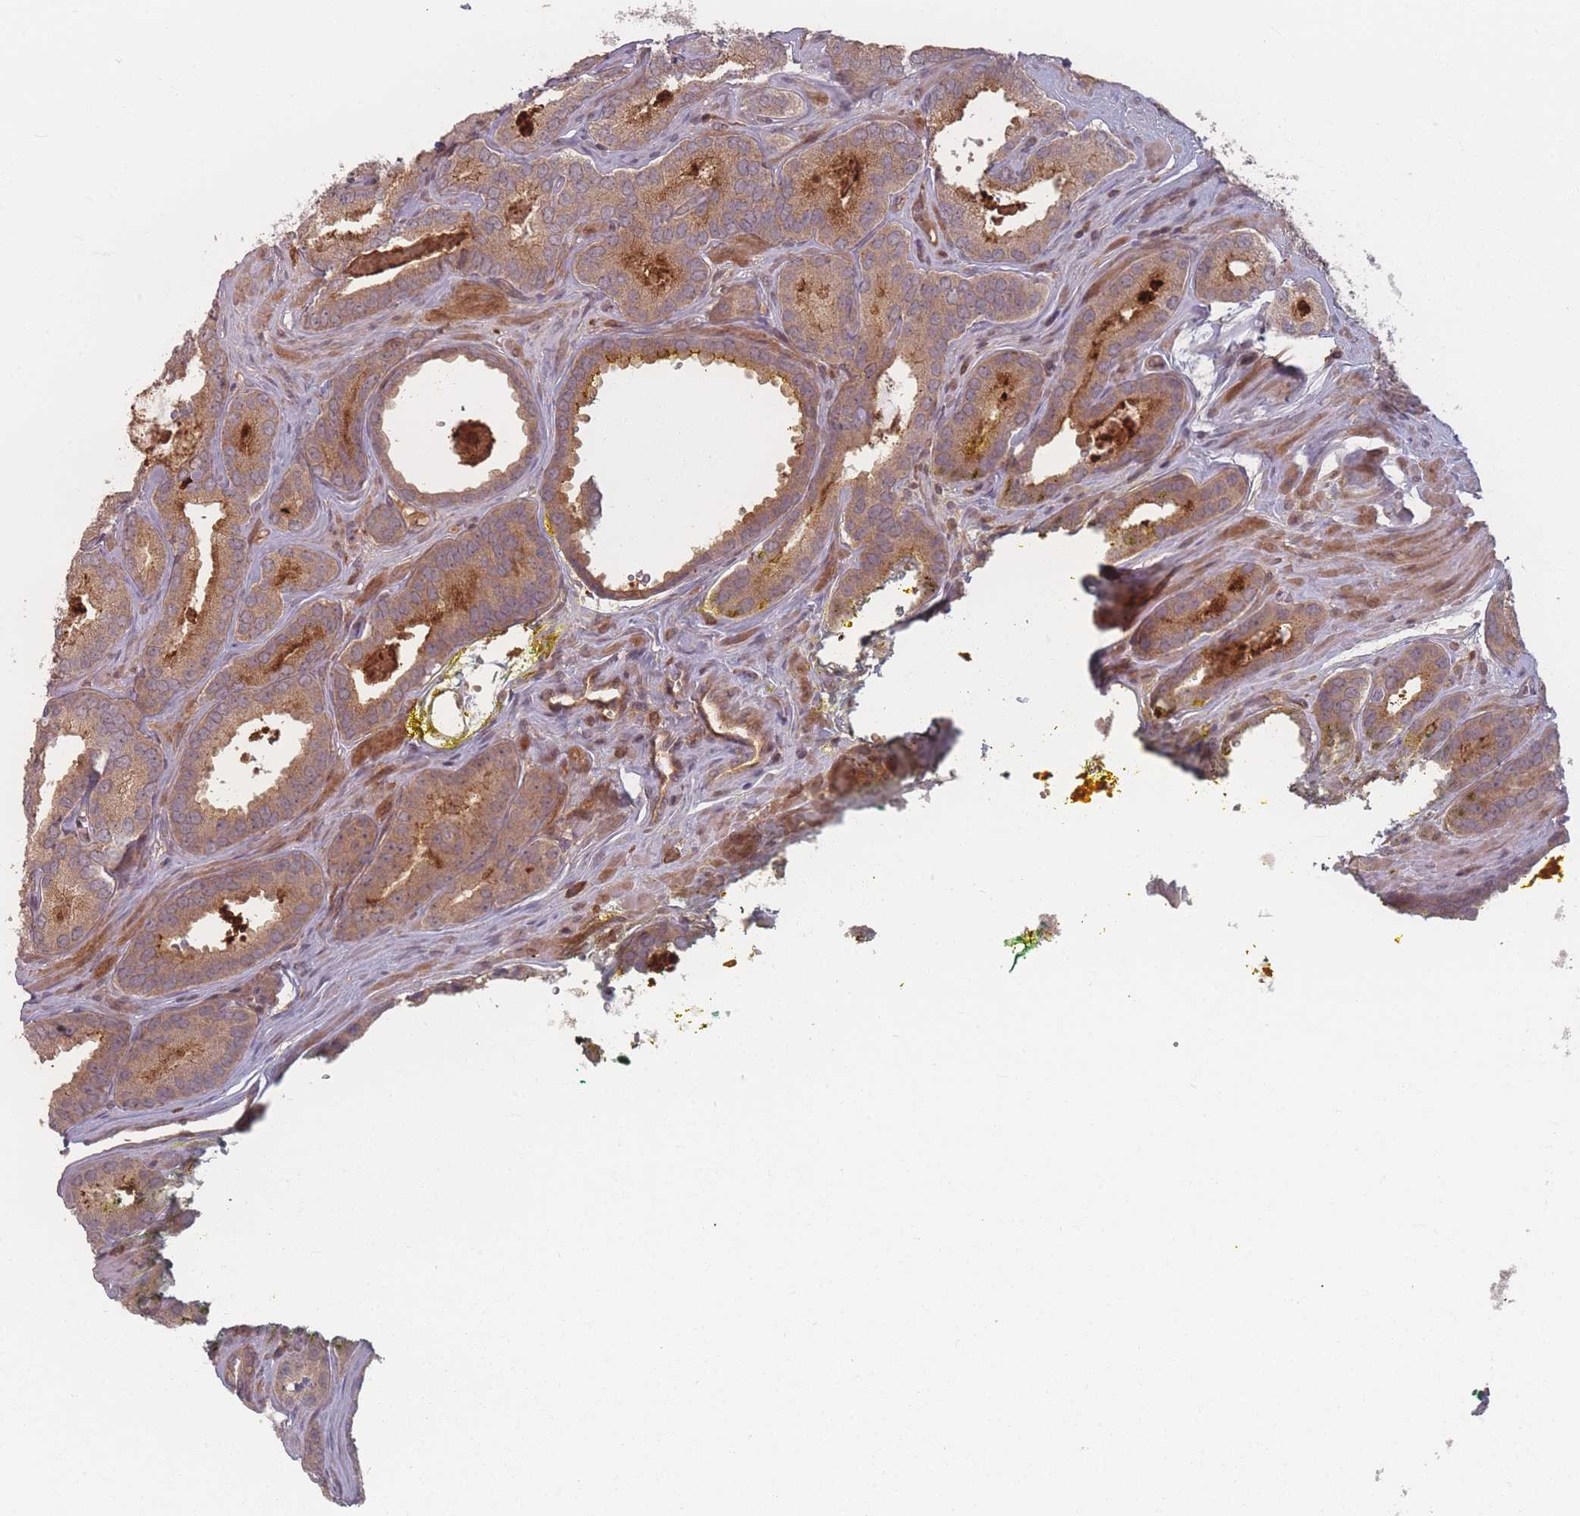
{"staining": {"intensity": "moderate", "quantity": ">75%", "location": "cytoplasmic/membranous"}, "tissue": "prostate cancer", "cell_type": "Tumor cells", "image_type": "cancer", "snomed": [{"axis": "morphology", "description": "Adenocarcinoma, High grade"}, {"axis": "topography", "description": "Prostate"}], "caption": "Protein analysis of prostate cancer (high-grade adenocarcinoma) tissue displays moderate cytoplasmic/membranous staining in approximately >75% of tumor cells.", "gene": "HAGH", "patient": {"sex": "male", "age": 72}}